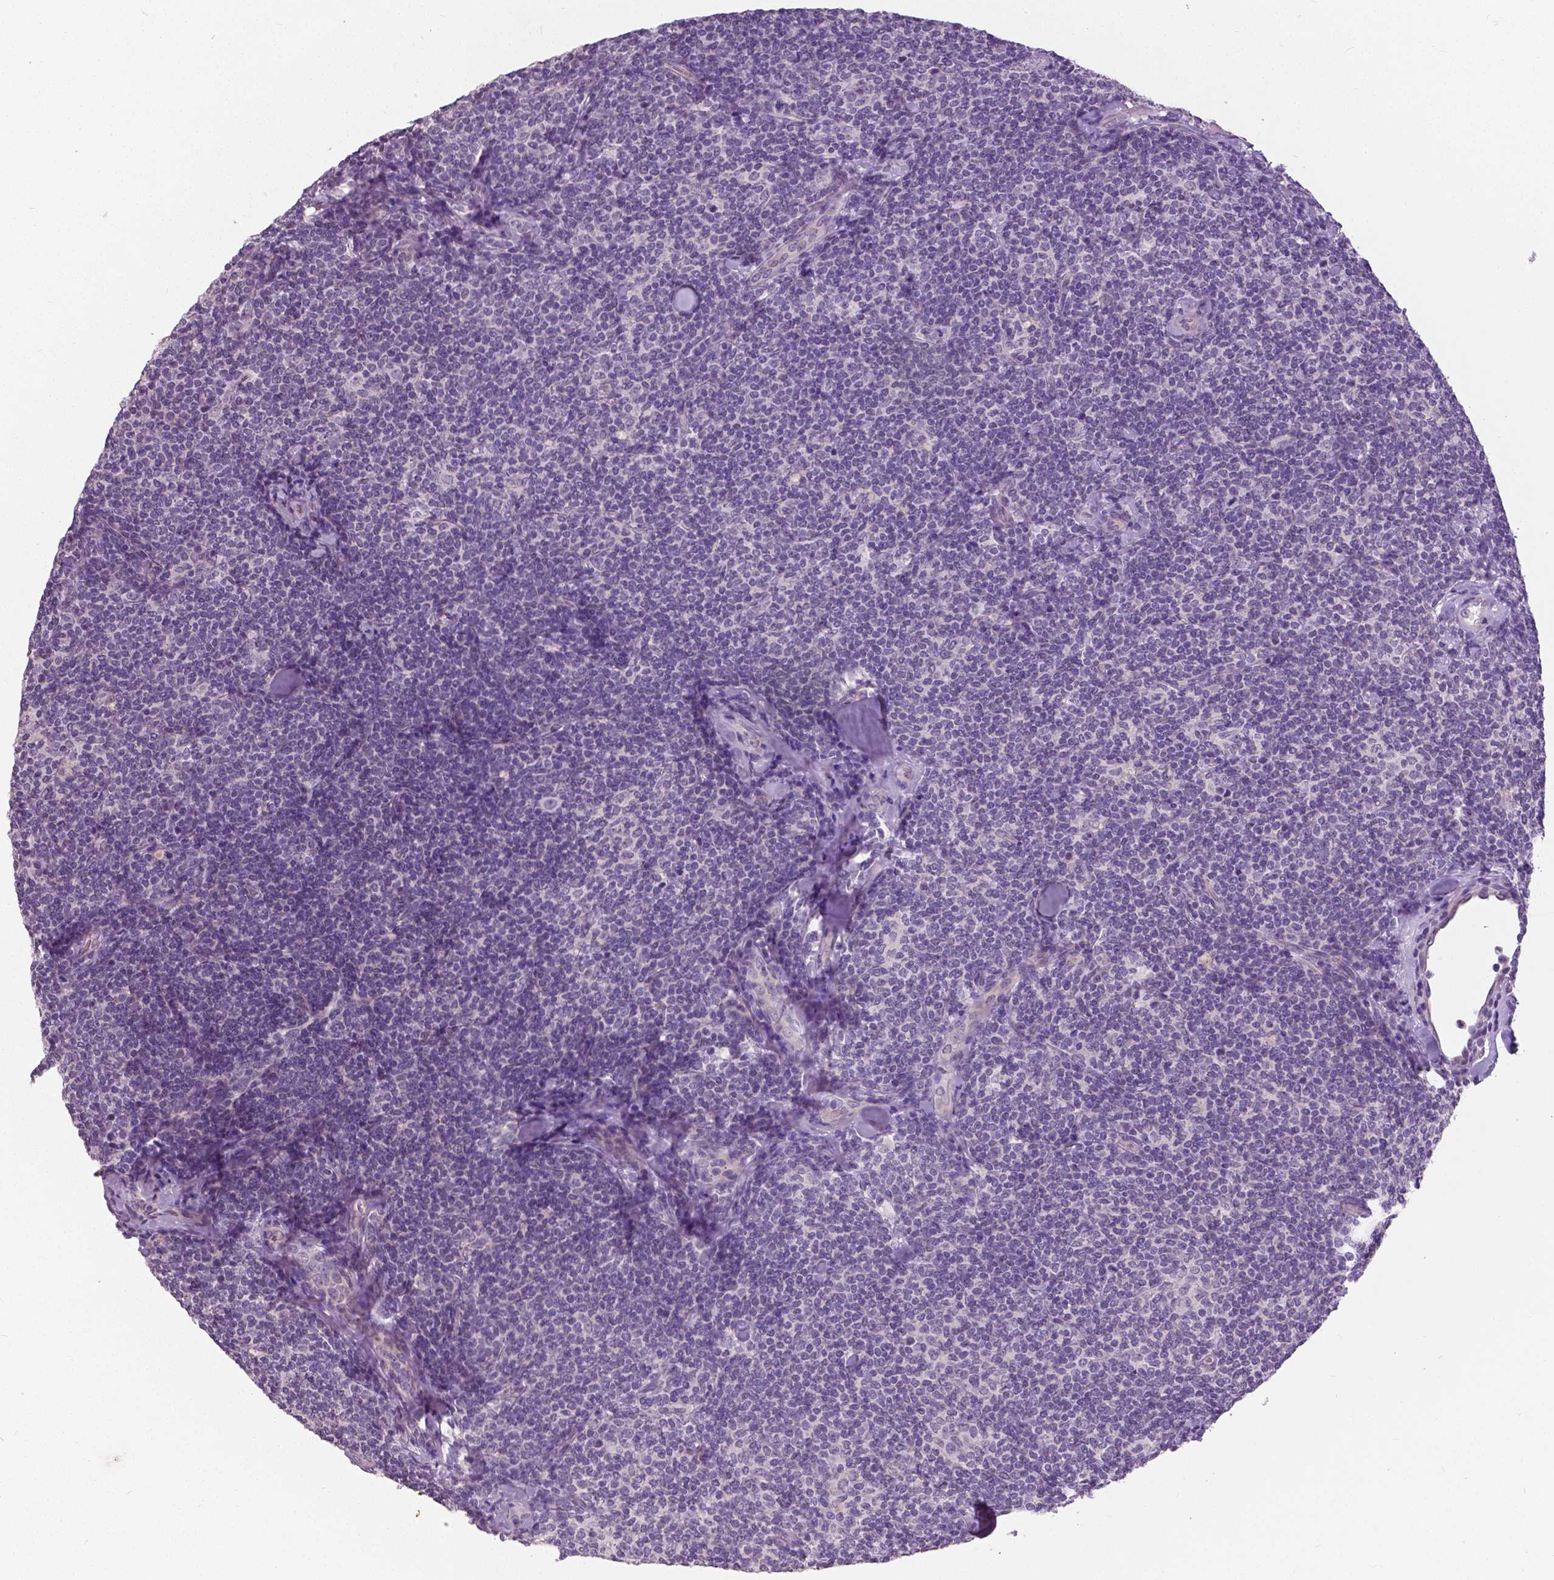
{"staining": {"intensity": "negative", "quantity": "none", "location": "none"}, "tissue": "lymphoma", "cell_type": "Tumor cells", "image_type": "cancer", "snomed": [{"axis": "morphology", "description": "Malignant lymphoma, non-Hodgkin's type, Low grade"}, {"axis": "topography", "description": "Lymph node"}], "caption": "IHC photomicrograph of neoplastic tissue: human lymphoma stained with DAB displays no significant protein staining in tumor cells.", "gene": "FOXA1", "patient": {"sex": "female", "age": 56}}